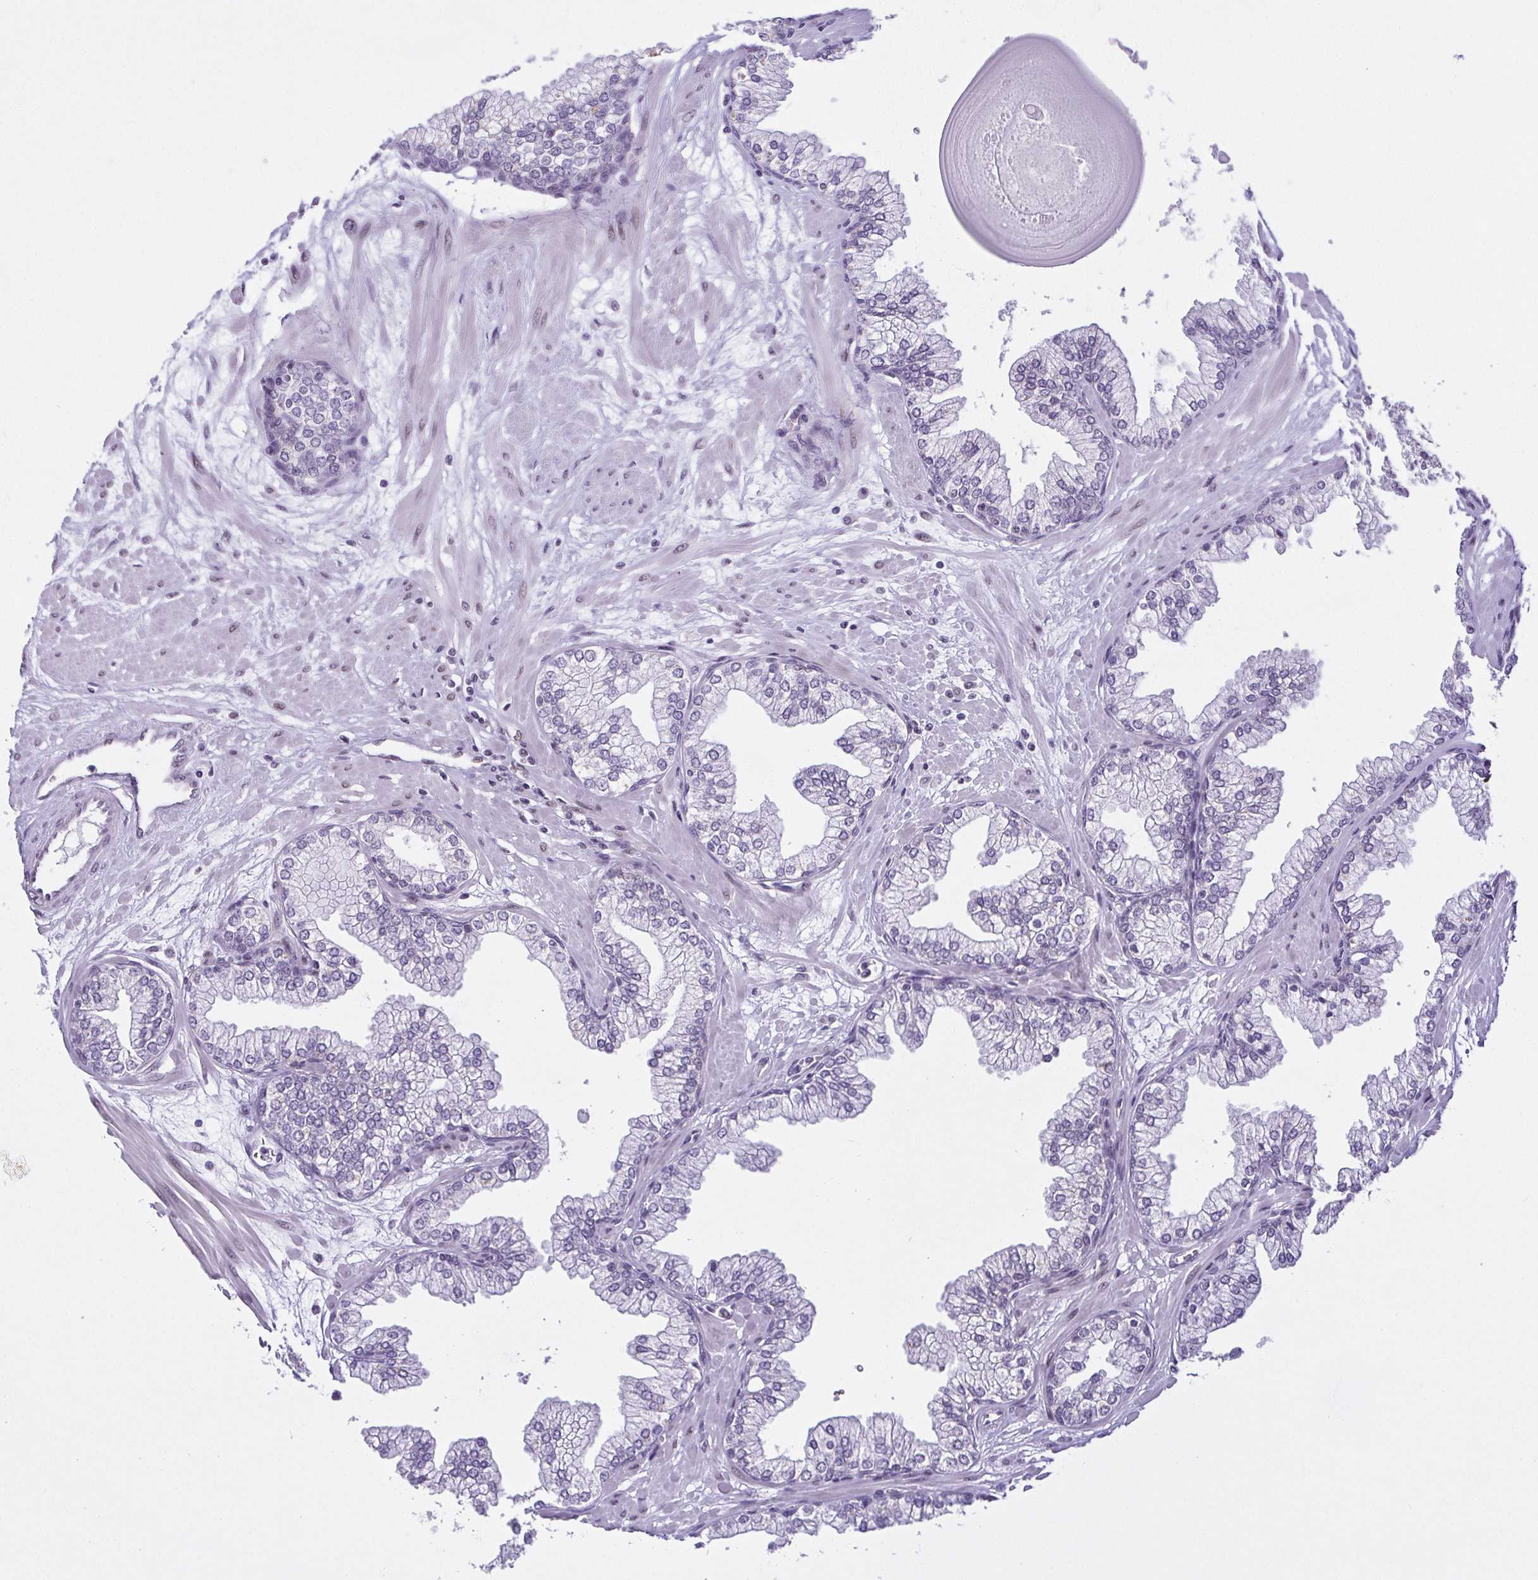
{"staining": {"intensity": "weak", "quantity": "<25%", "location": "nuclear"}, "tissue": "prostate", "cell_type": "Glandular cells", "image_type": "normal", "snomed": [{"axis": "morphology", "description": "Normal tissue, NOS"}, {"axis": "topography", "description": "Prostate"}, {"axis": "topography", "description": "Peripheral nerve tissue"}], "caption": "A high-resolution image shows immunohistochemistry (IHC) staining of unremarkable prostate, which shows no significant staining in glandular cells. Nuclei are stained in blue.", "gene": "RBM3", "patient": {"sex": "male", "age": 61}}